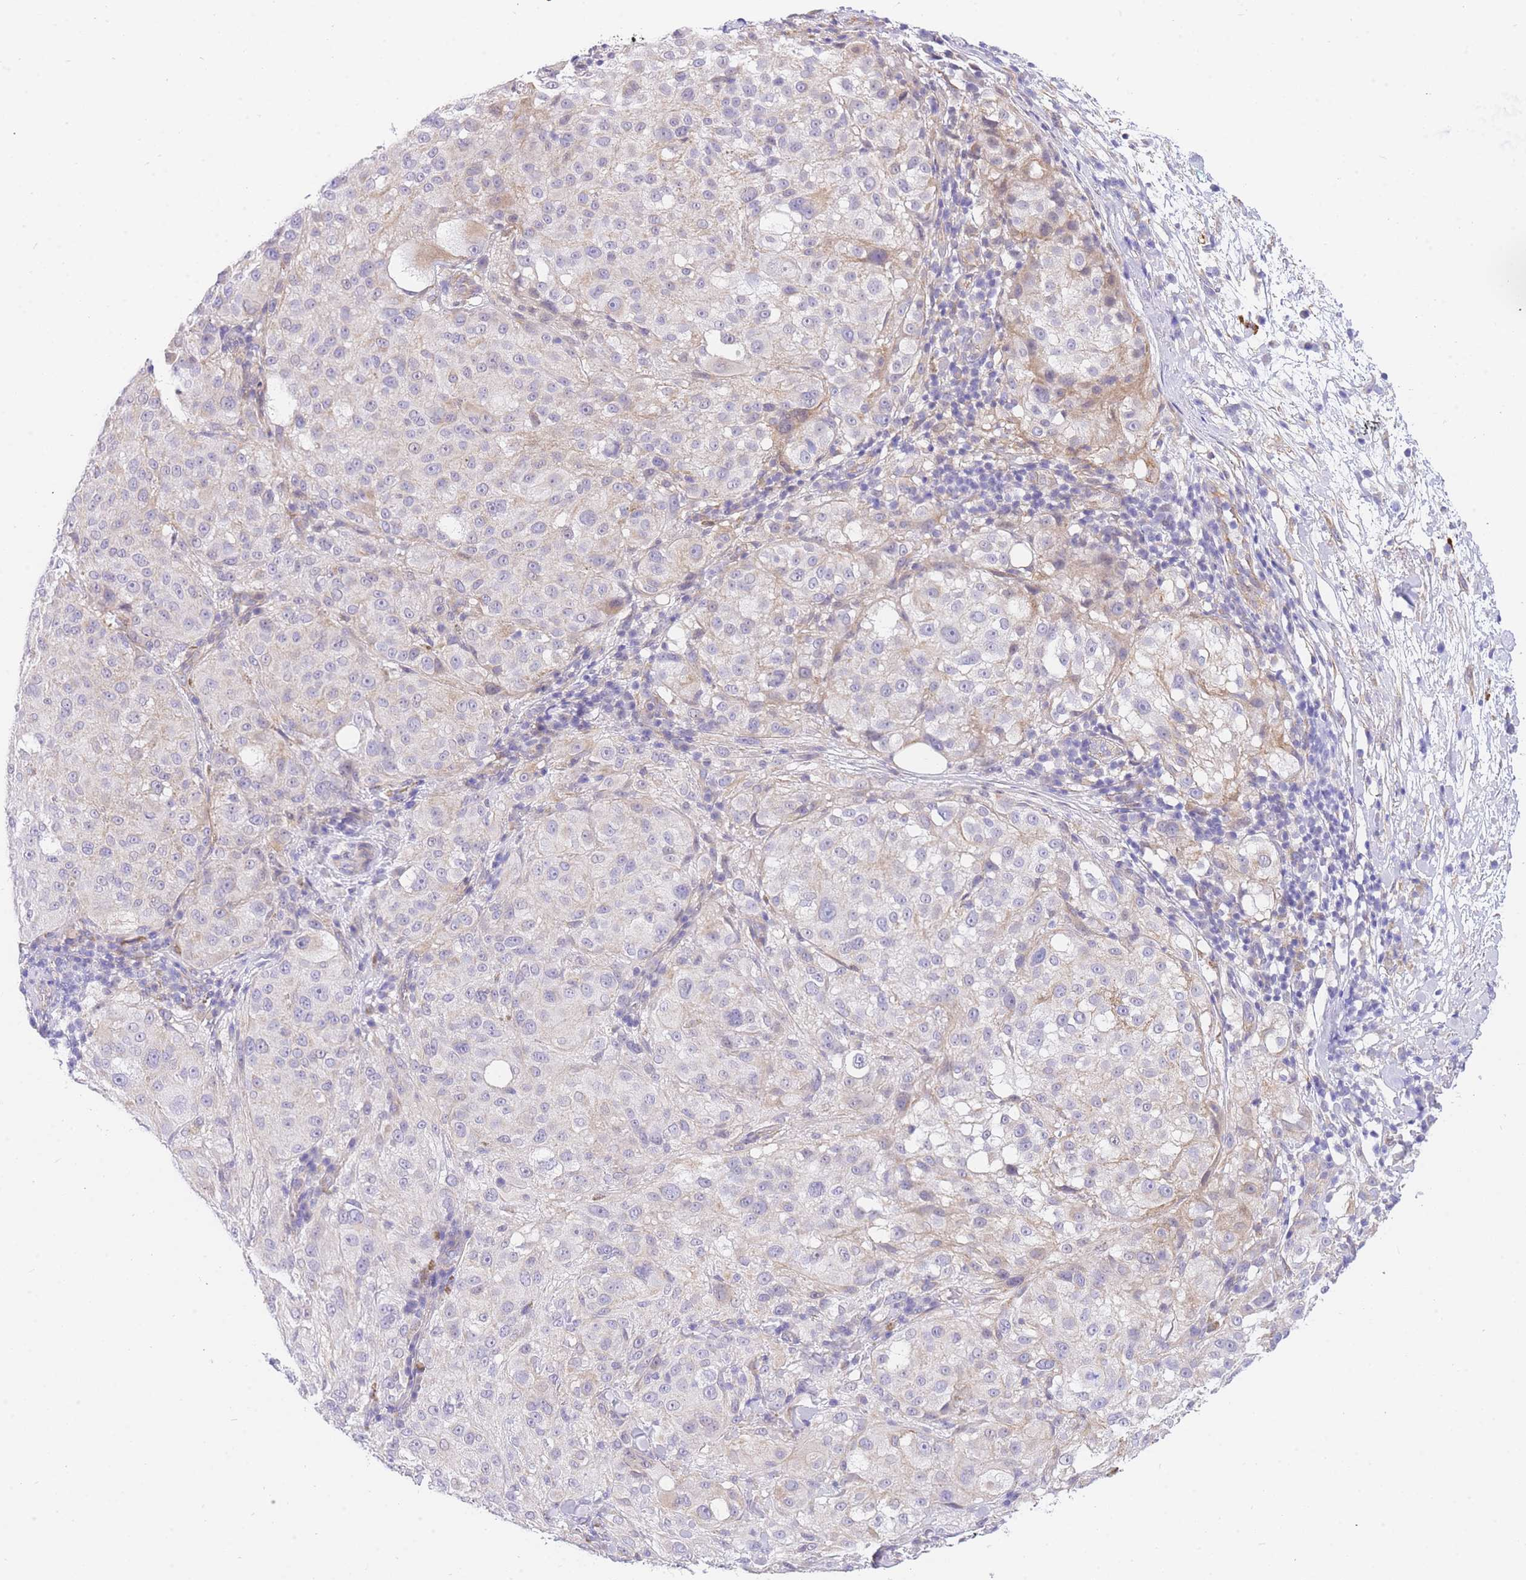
{"staining": {"intensity": "negative", "quantity": "none", "location": "none"}, "tissue": "melanoma", "cell_type": "Tumor cells", "image_type": "cancer", "snomed": [{"axis": "morphology", "description": "Necrosis, NOS"}, {"axis": "morphology", "description": "Malignant melanoma, NOS"}, {"axis": "topography", "description": "Skin"}], "caption": "This is an immunohistochemistry histopathology image of melanoma. There is no positivity in tumor cells.", "gene": "SRSF12", "patient": {"sex": "female", "age": 87}}